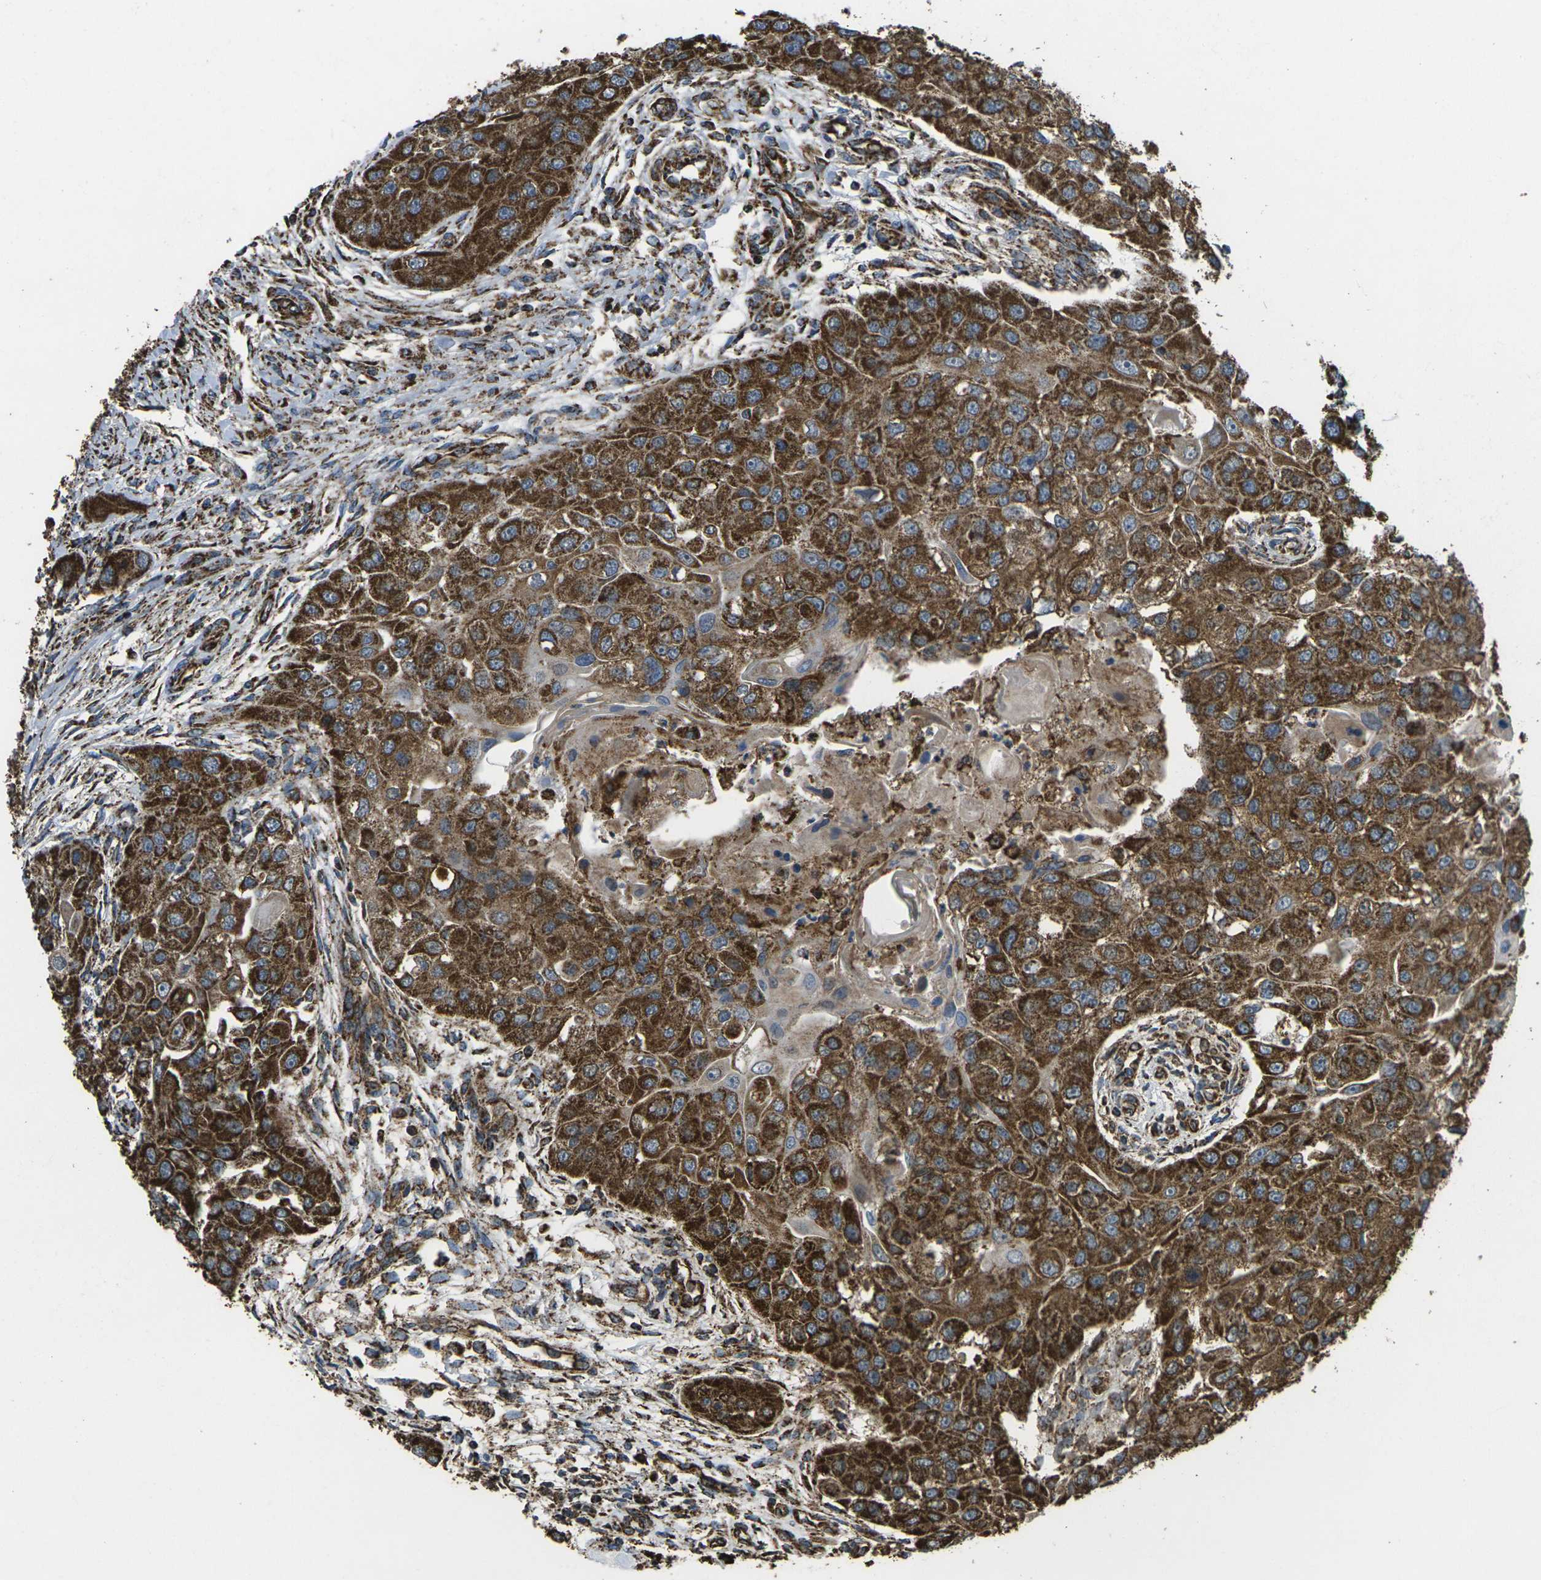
{"staining": {"intensity": "strong", "quantity": ">75%", "location": "cytoplasmic/membranous"}, "tissue": "head and neck cancer", "cell_type": "Tumor cells", "image_type": "cancer", "snomed": [{"axis": "morphology", "description": "Normal tissue, NOS"}, {"axis": "morphology", "description": "Squamous cell carcinoma, NOS"}, {"axis": "topography", "description": "Skeletal muscle"}, {"axis": "topography", "description": "Head-Neck"}], "caption": "Immunohistochemistry (IHC) histopathology image of neoplastic tissue: head and neck cancer (squamous cell carcinoma) stained using immunohistochemistry shows high levels of strong protein expression localized specifically in the cytoplasmic/membranous of tumor cells, appearing as a cytoplasmic/membranous brown color.", "gene": "KLHL5", "patient": {"sex": "male", "age": 51}}